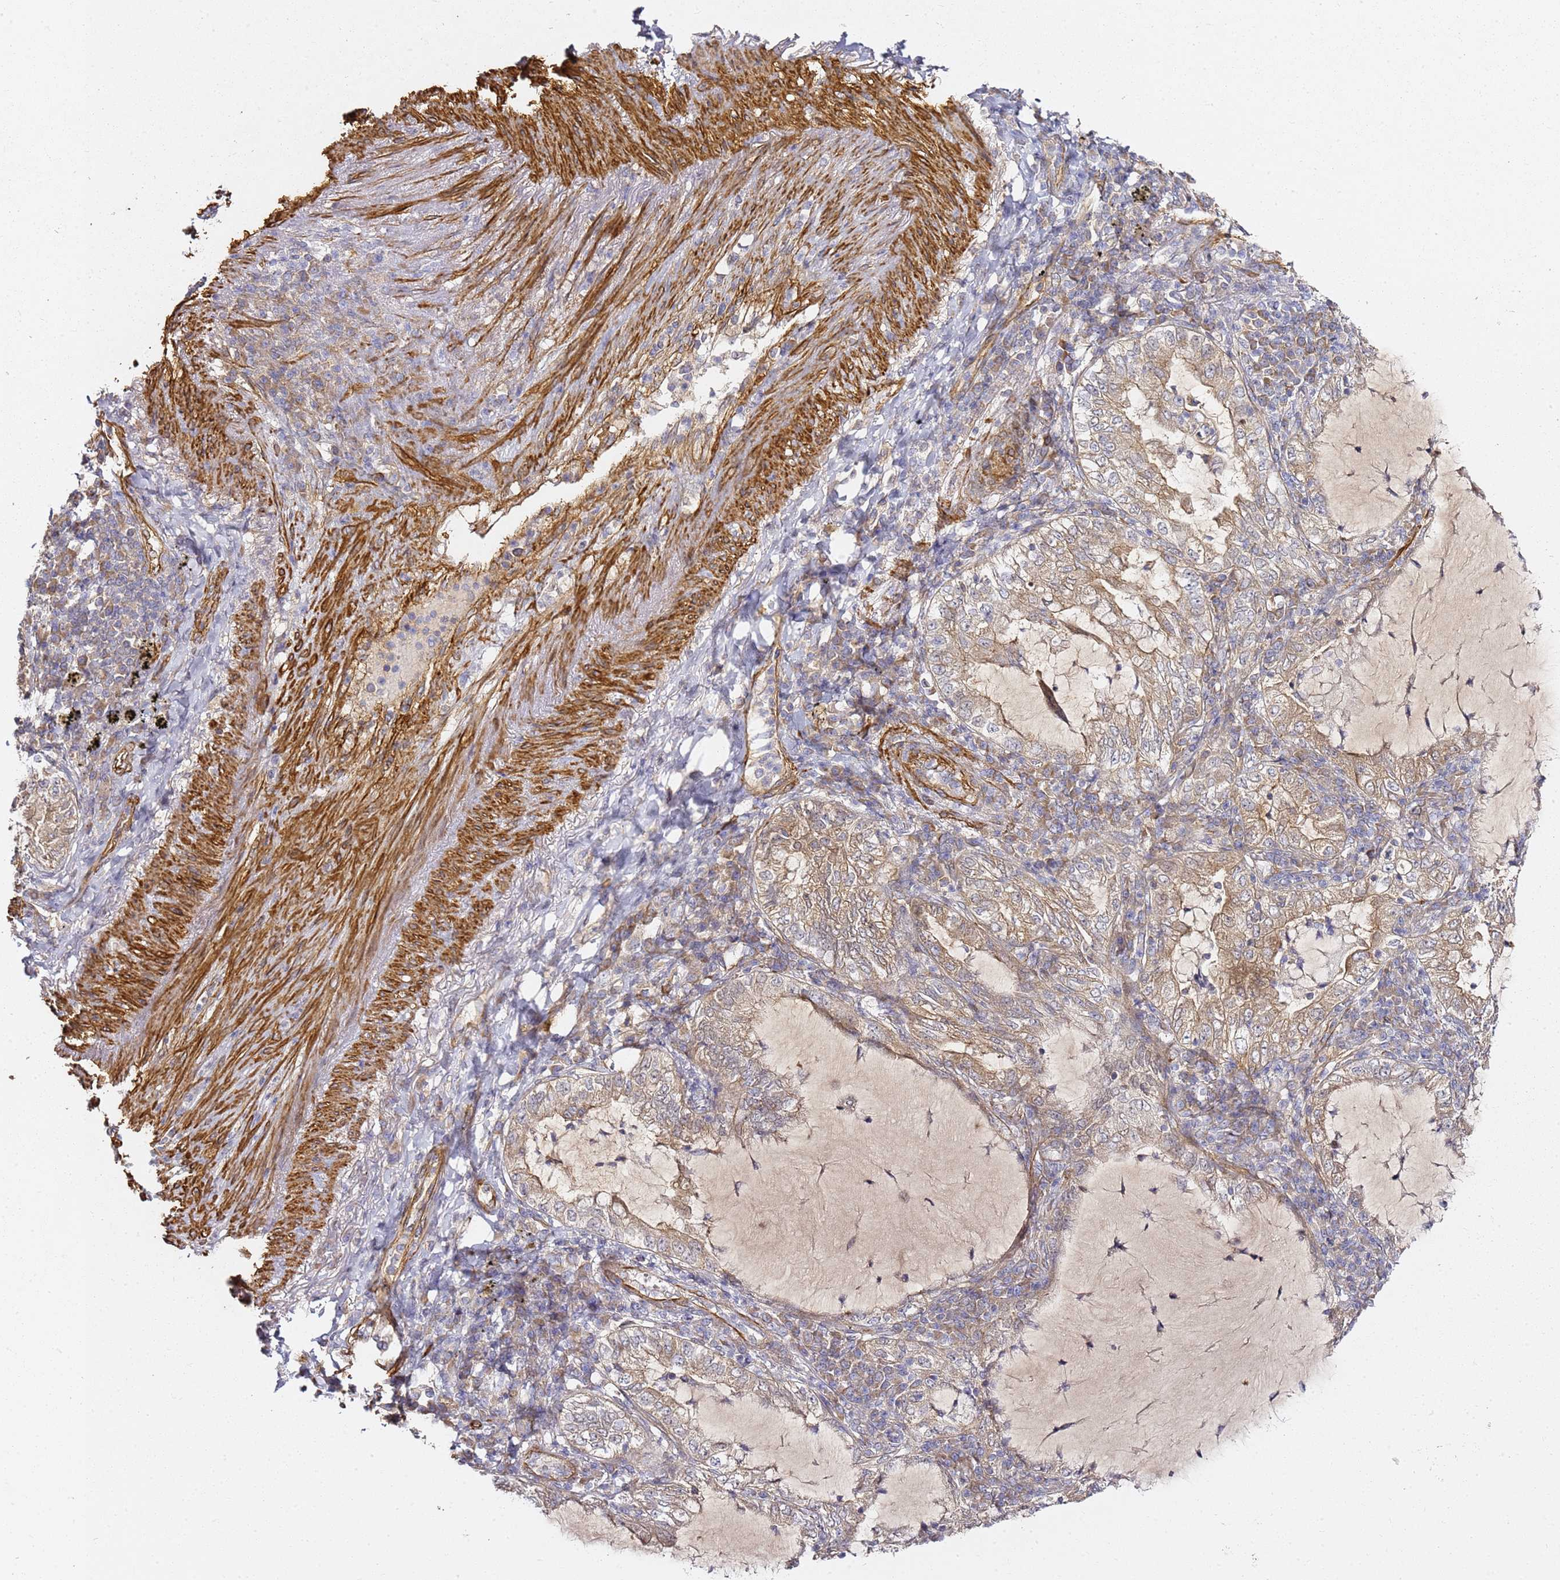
{"staining": {"intensity": "weak", "quantity": "25%-75%", "location": "cytoplasmic/membranous"}, "tissue": "lung cancer", "cell_type": "Tumor cells", "image_type": "cancer", "snomed": [{"axis": "morphology", "description": "Adenocarcinoma, NOS"}, {"axis": "topography", "description": "Lung"}], "caption": "Adenocarcinoma (lung) stained for a protein (brown) reveals weak cytoplasmic/membranous positive expression in about 25%-75% of tumor cells.", "gene": "EPS8L1", "patient": {"sex": "female", "age": 73}}